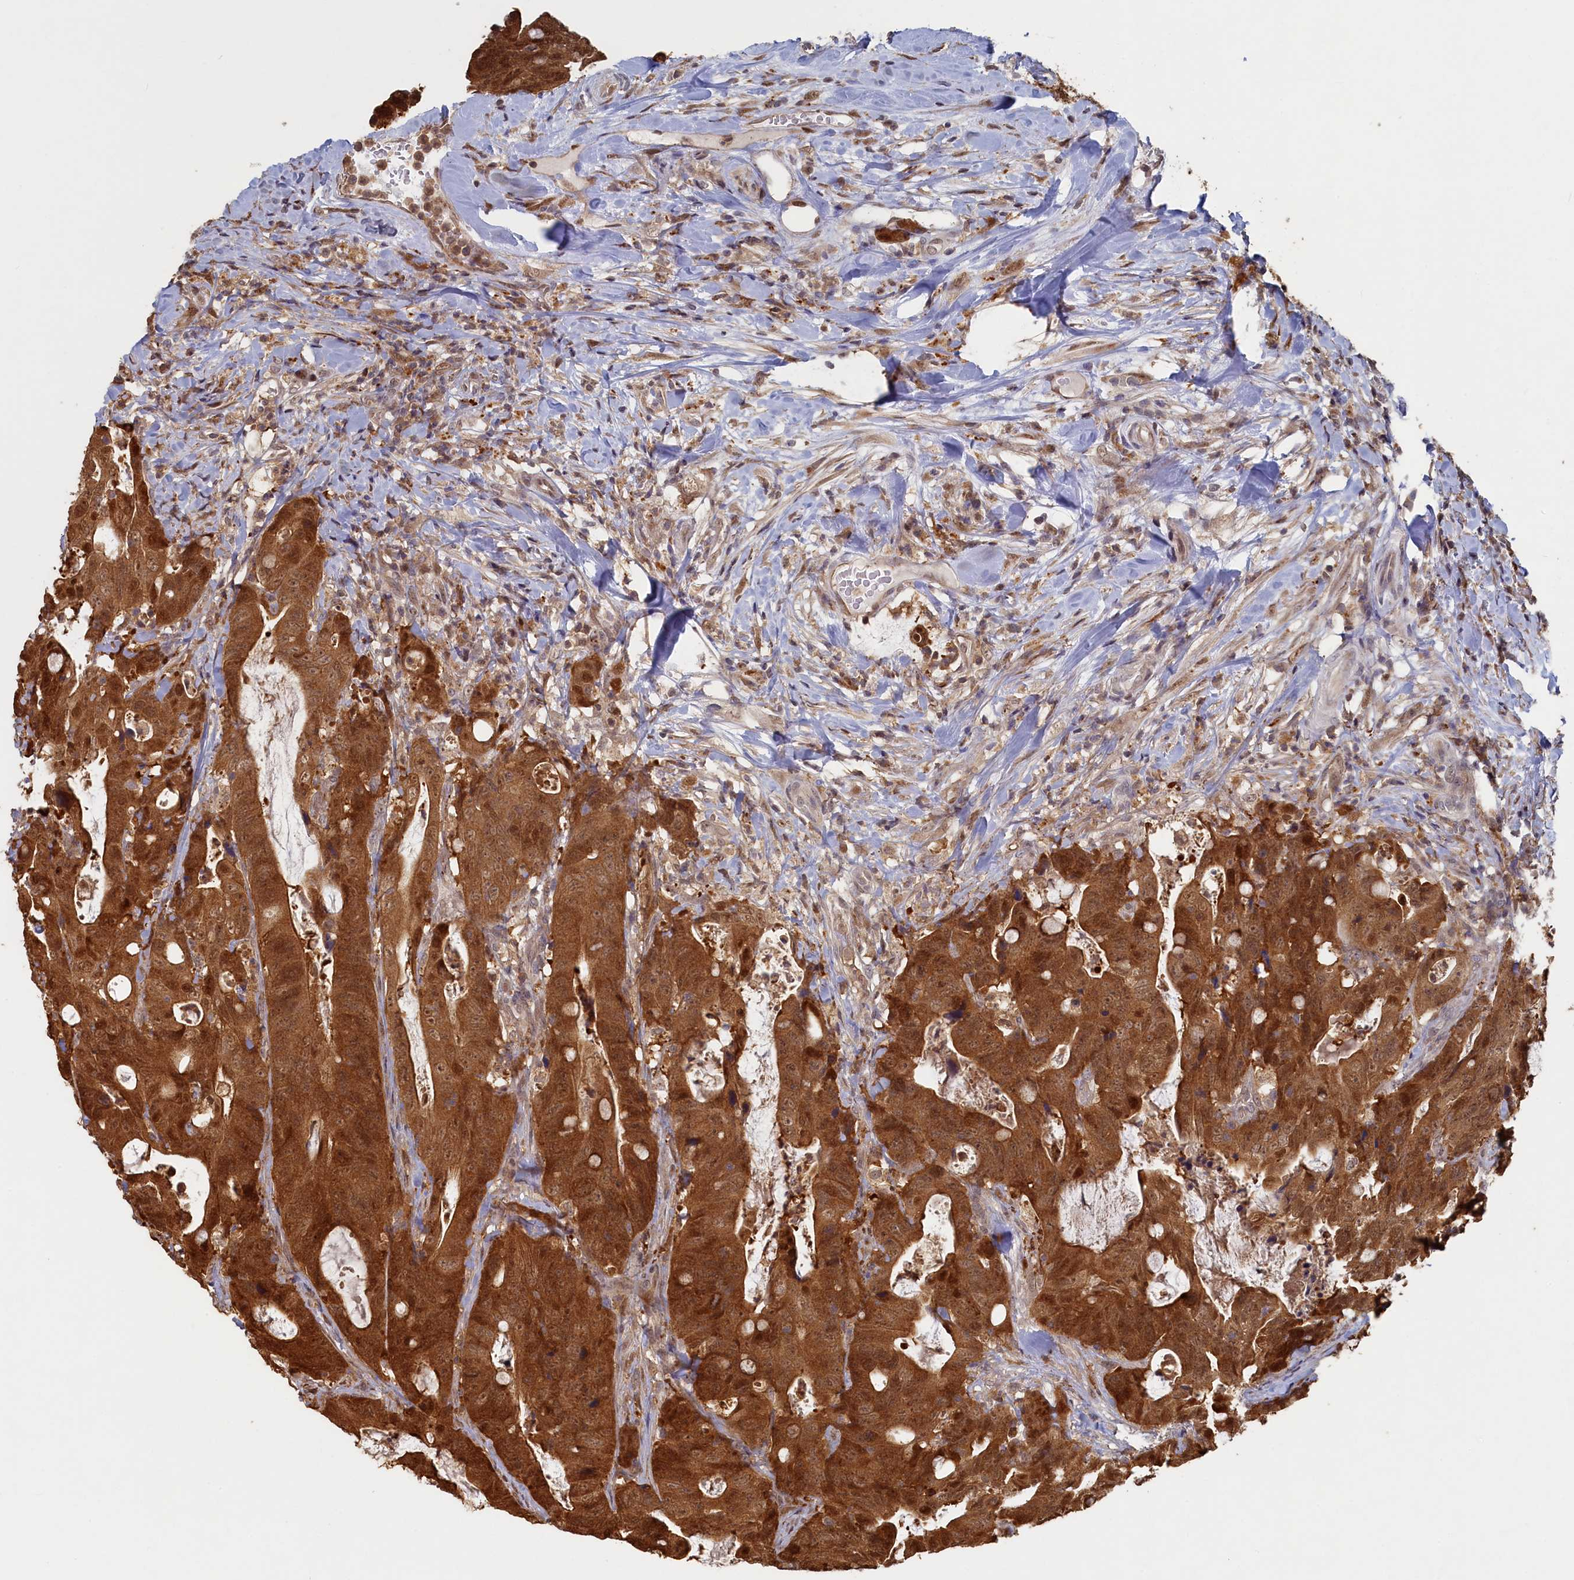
{"staining": {"intensity": "strong", "quantity": ">75%", "location": "cytoplasmic/membranous,nuclear"}, "tissue": "colorectal cancer", "cell_type": "Tumor cells", "image_type": "cancer", "snomed": [{"axis": "morphology", "description": "Adenocarcinoma, NOS"}, {"axis": "topography", "description": "Colon"}], "caption": "Colorectal adenocarcinoma stained with a brown dye exhibits strong cytoplasmic/membranous and nuclear positive expression in about >75% of tumor cells.", "gene": "UCHL3", "patient": {"sex": "female", "age": 82}}